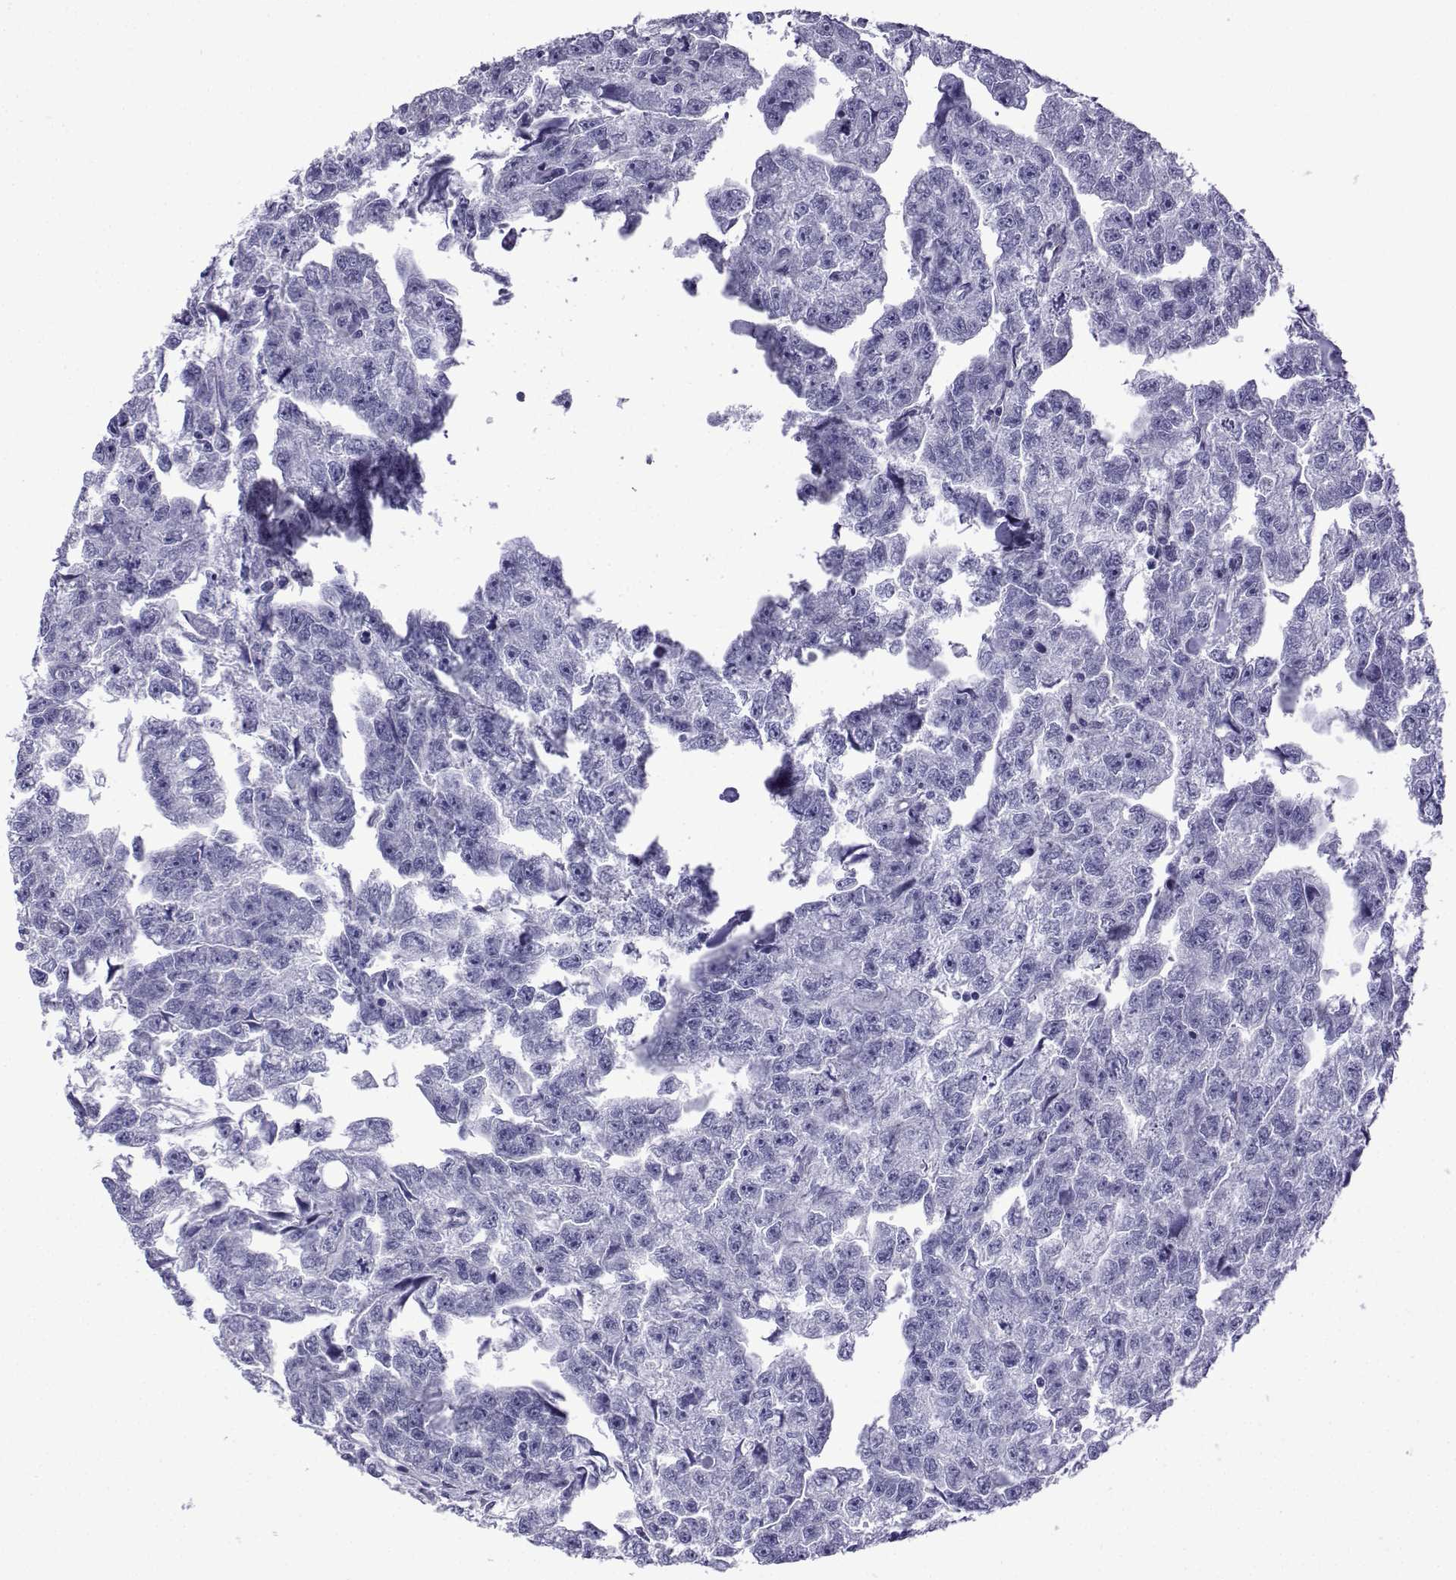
{"staining": {"intensity": "negative", "quantity": "none", "location": "none"}, "tissue": "testis cancer", "cell_type": "Tumor cells", "image_type": "cancer", "snomed": [{"axis": "morphology", "description": "Carcinoma, Embryonal, NOS"}, {"axis": "morphology", "description": "Teratoma, malignant, NOS"}, {"axis": "topography", "description": "Testis"}], "caption": "The histopathology image reveals no significant expression in tumor cells of testis teratoma (malignant). (IHC, brightfield microscopy, high magnification).", "gene": "CFAP70", "patient": {"sex": "male", "age": 44}}